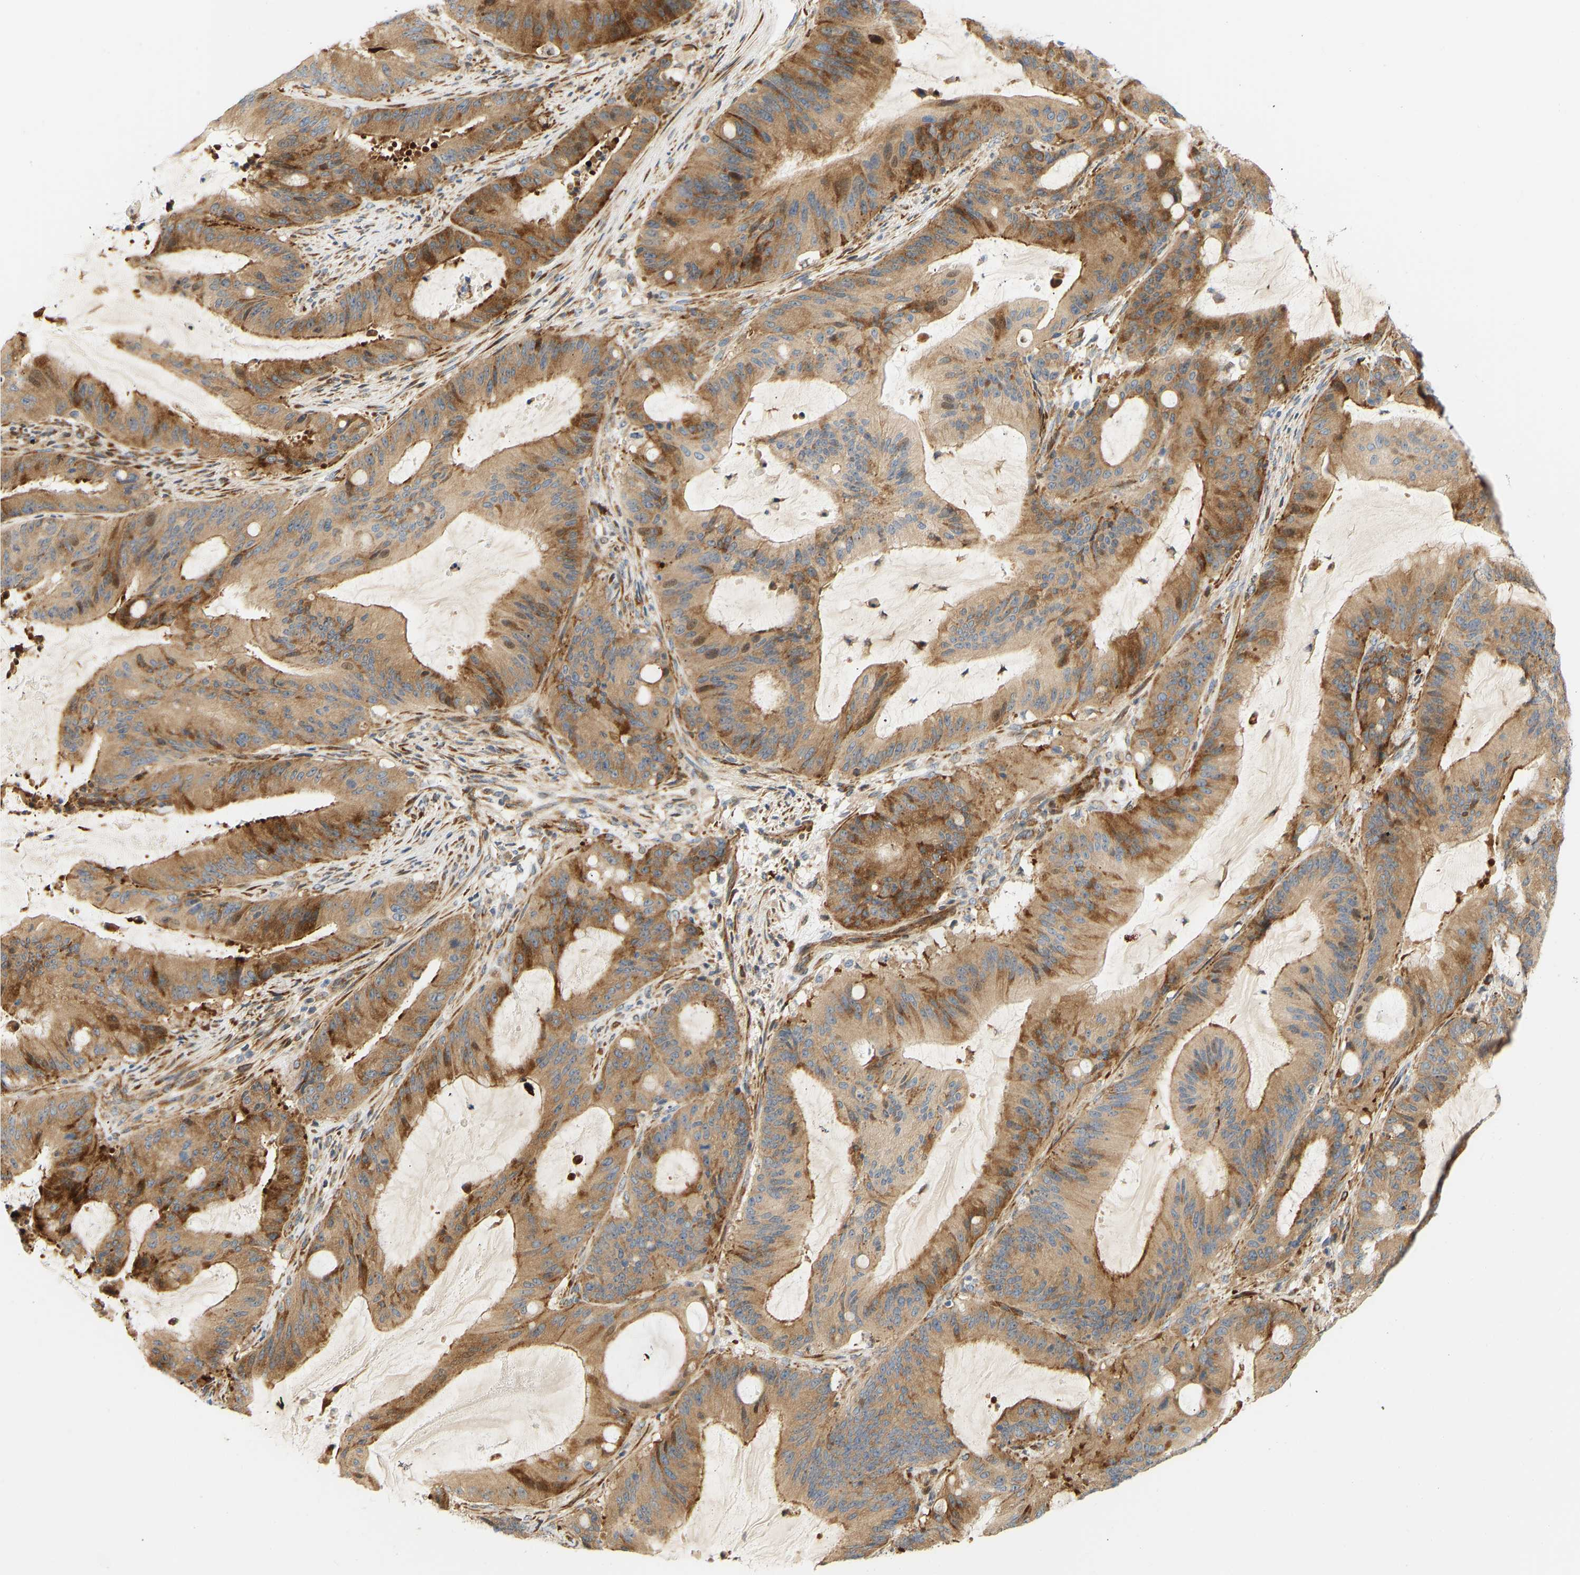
{"staining": {"intensity": "moderate", "quantity": ">75%", "location": "cytoplasmic/membranous"}, "tissue": "liver cancer", "cell_type": "Tumor cells", "image_type": "cancer", "snomed": [{"axis": "morphology", "description": "Normal tissue, NOS"}, {"axis": "morphology", "description": "Cholangiocarcinoma"}, {"axis": "topography", "description": "Liver"}, {"axis": "topography", "description": "Peripheral nerve tissue"}], "caption": "About >75% of tumor cells in liver cancer exhibit moderate cytoplasmic/membranous protein expression as visualized by brown immunohistochemical staining.", "gene": "RPS14", "patient": {"sex": "female", "age": 73}}